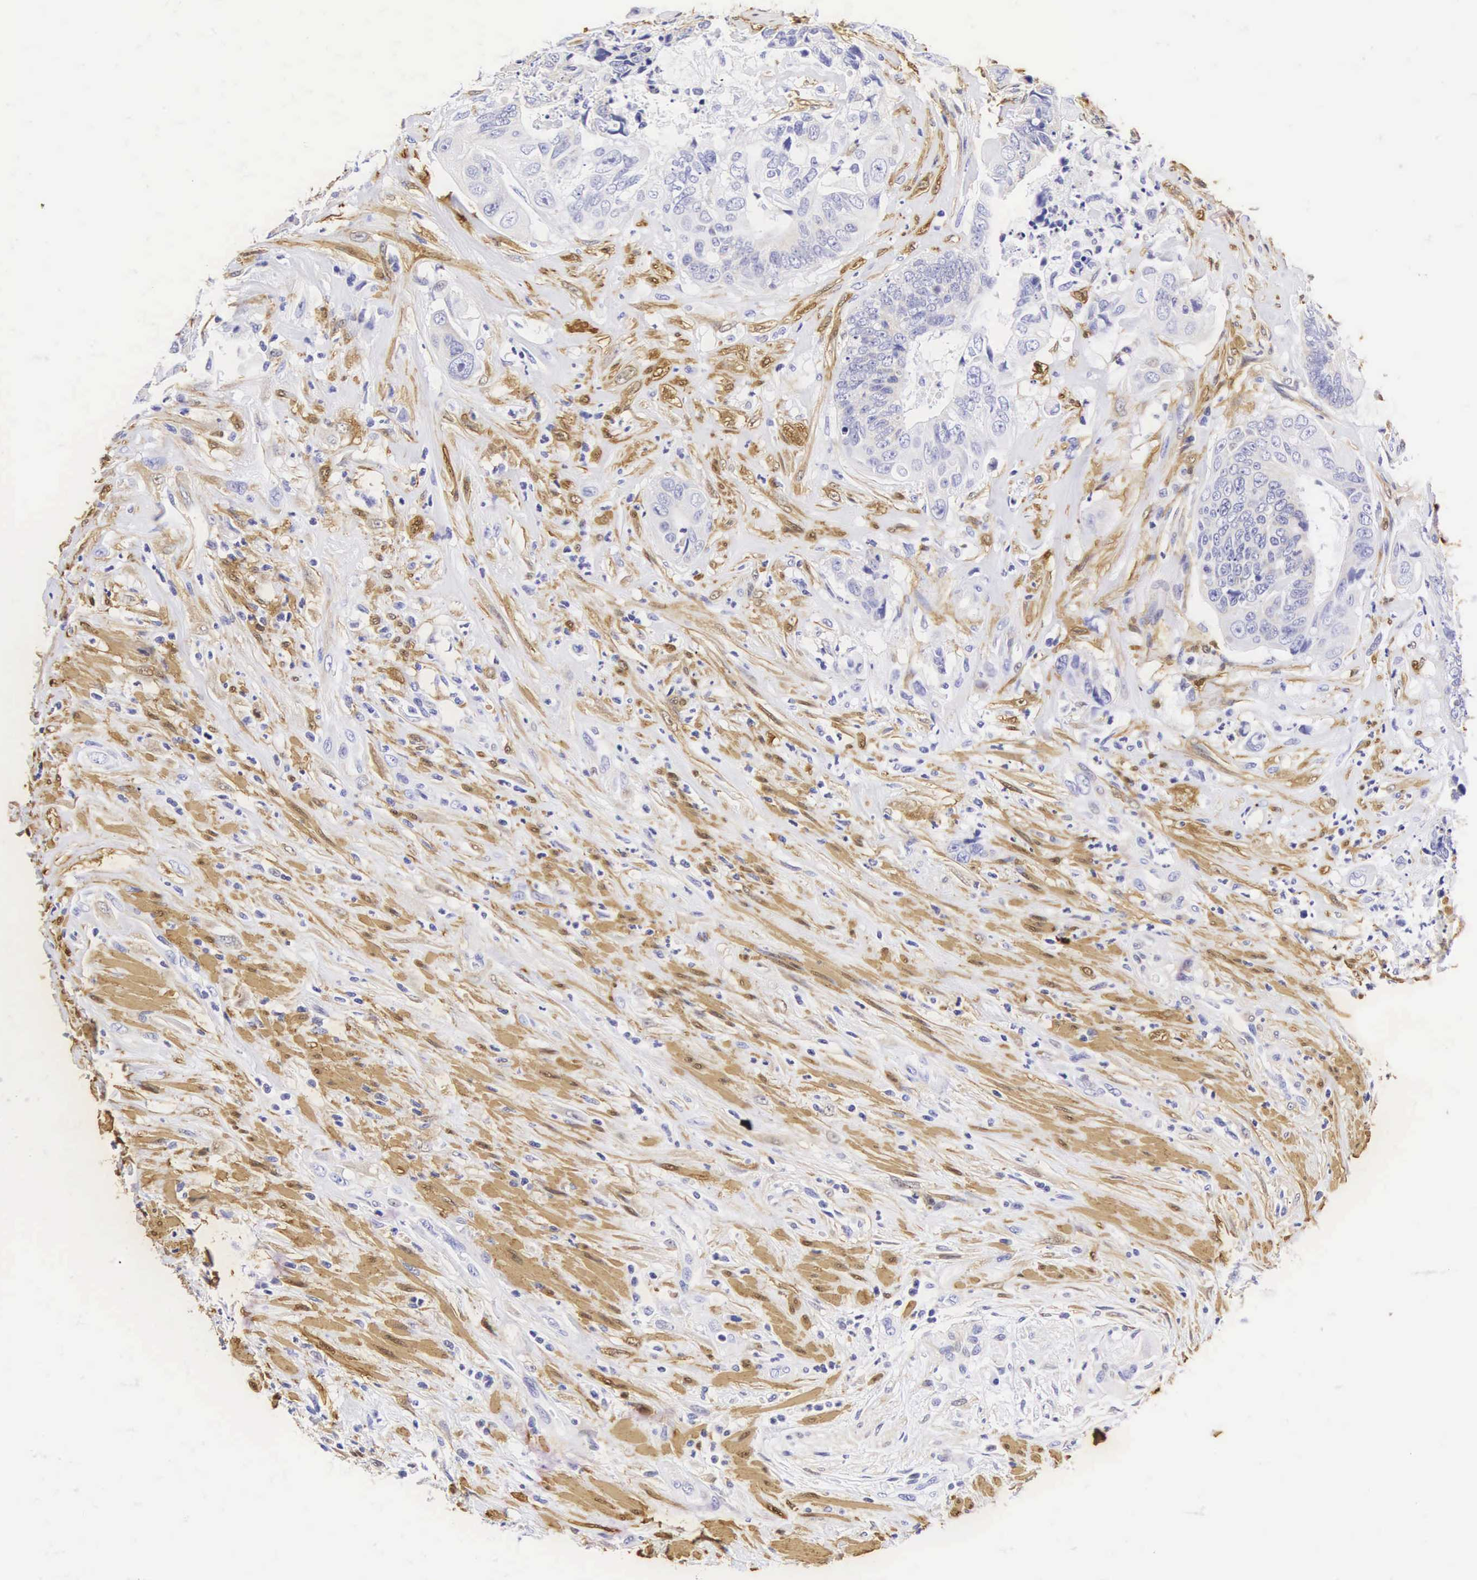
{"staining": {"intensity": "weak", "quantity": "<25%", "location": "cytoplasmic/membranous"}, "tissue": "colorectal cancer", "cell_type": "Tumor cells", "image_type": "cancer", "snomed": [{"axis": "morphology", "description": "Adenocarcinoma, NOS"}, {"axis": "topography", "description": "Rectum"}], "caption": "High power microscopy photomicrograph of an immunohistochemistry (IHC) micrograph of adenocarcinoma (colorectal), revealing no significant staining in tumor cells.", "gene": "CNN1", "patient": {"sex": "female", "age": 65}}